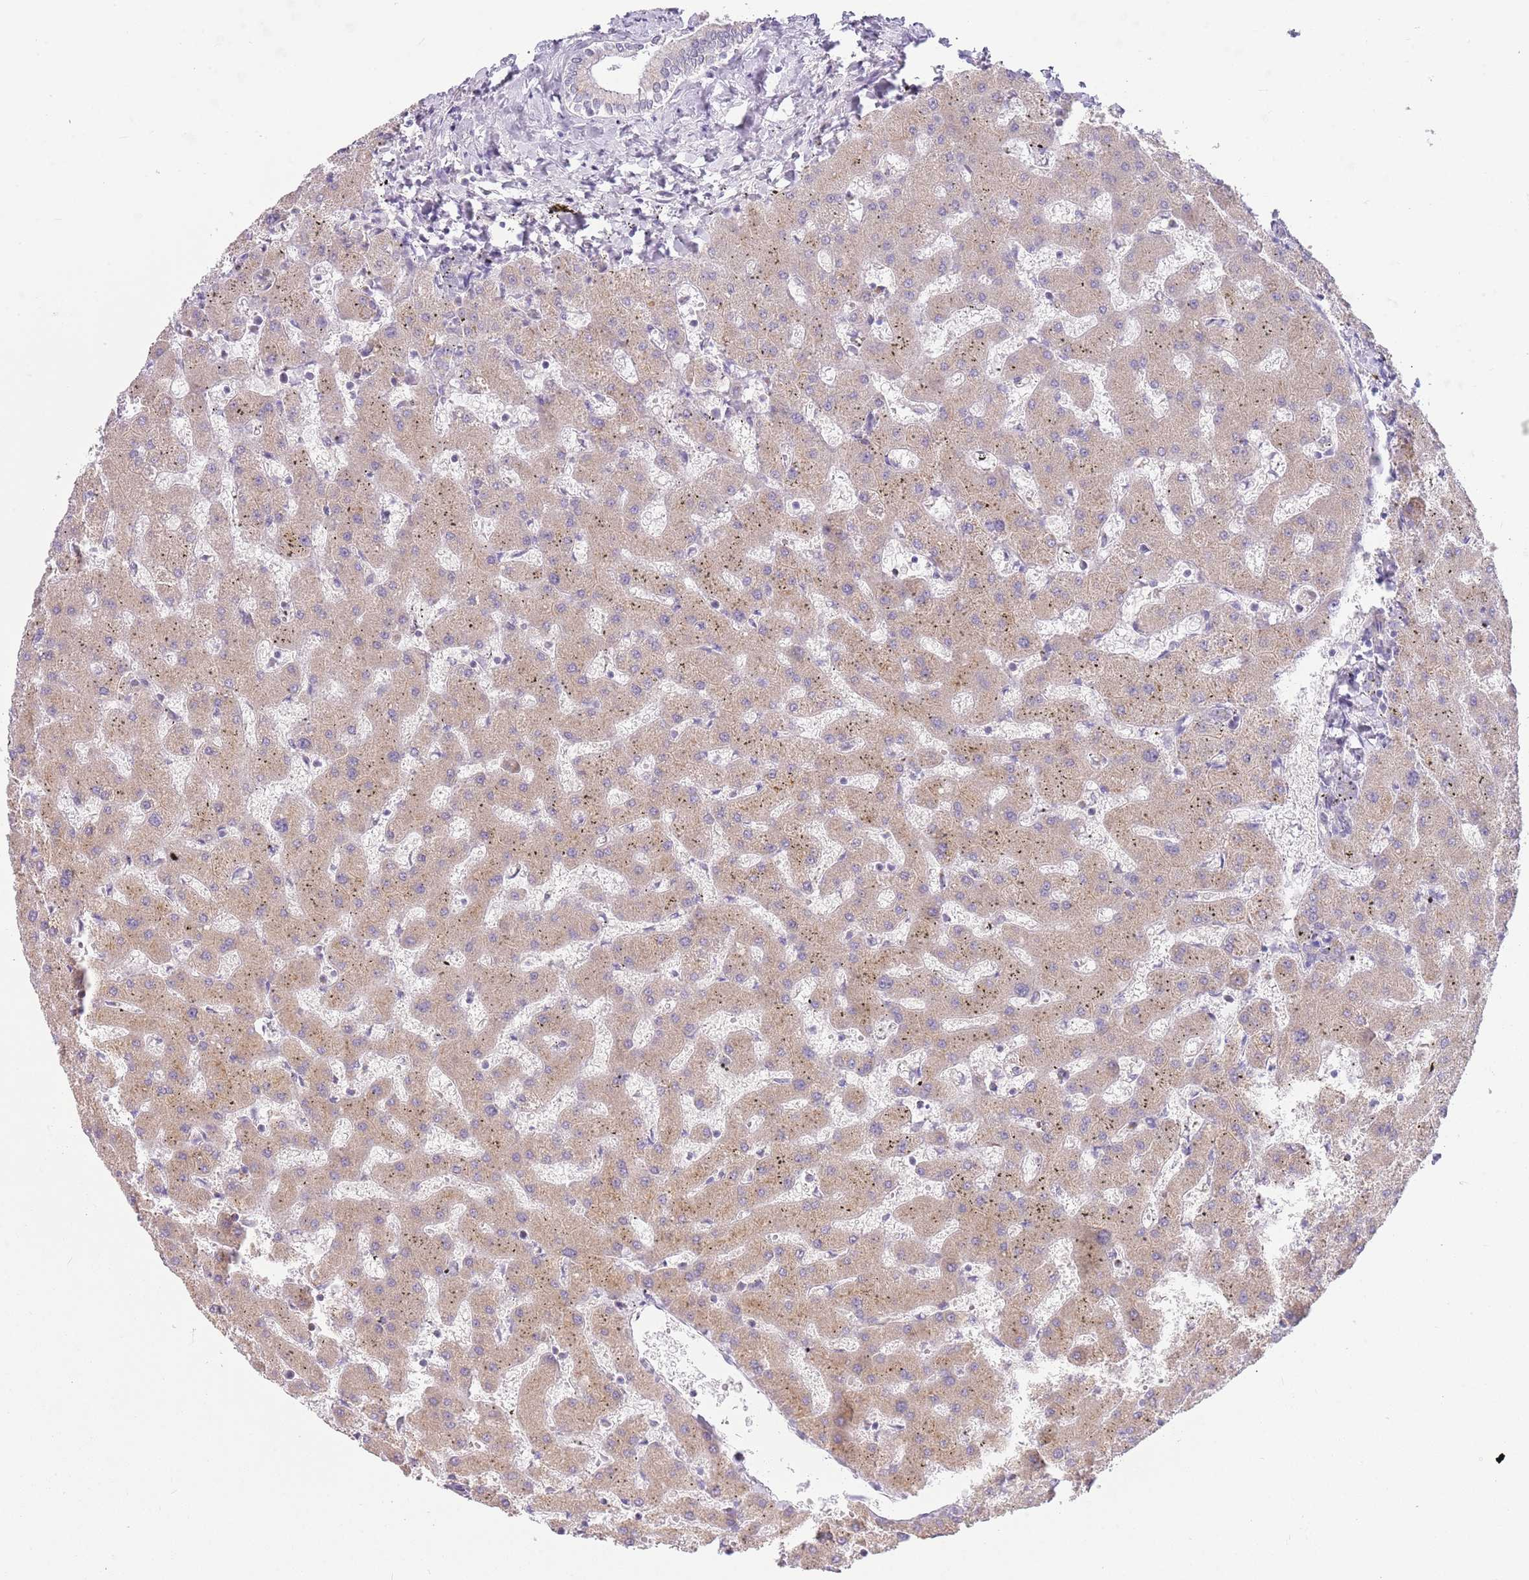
{"staining": {"intensity": "negative", "quantity": "none", "location": "none"}, "tissue": "liver", "cell_type": "Cholangiocytes", "image_type": "normal", "snomed": [{"axis": "morphology", "description": "Normal tissue, NOS"}, {"axis": "topography", "description": "Liver"}], "caption": "The histopathology image demonstrates no staining of cholangiocytes in benign liver. The staining is performed using DAB brown chromogen with nuclei counter-stained in using hematoxylin.", "gene": "SKOR2", "patient": {"sex": "female", "age": 63}}